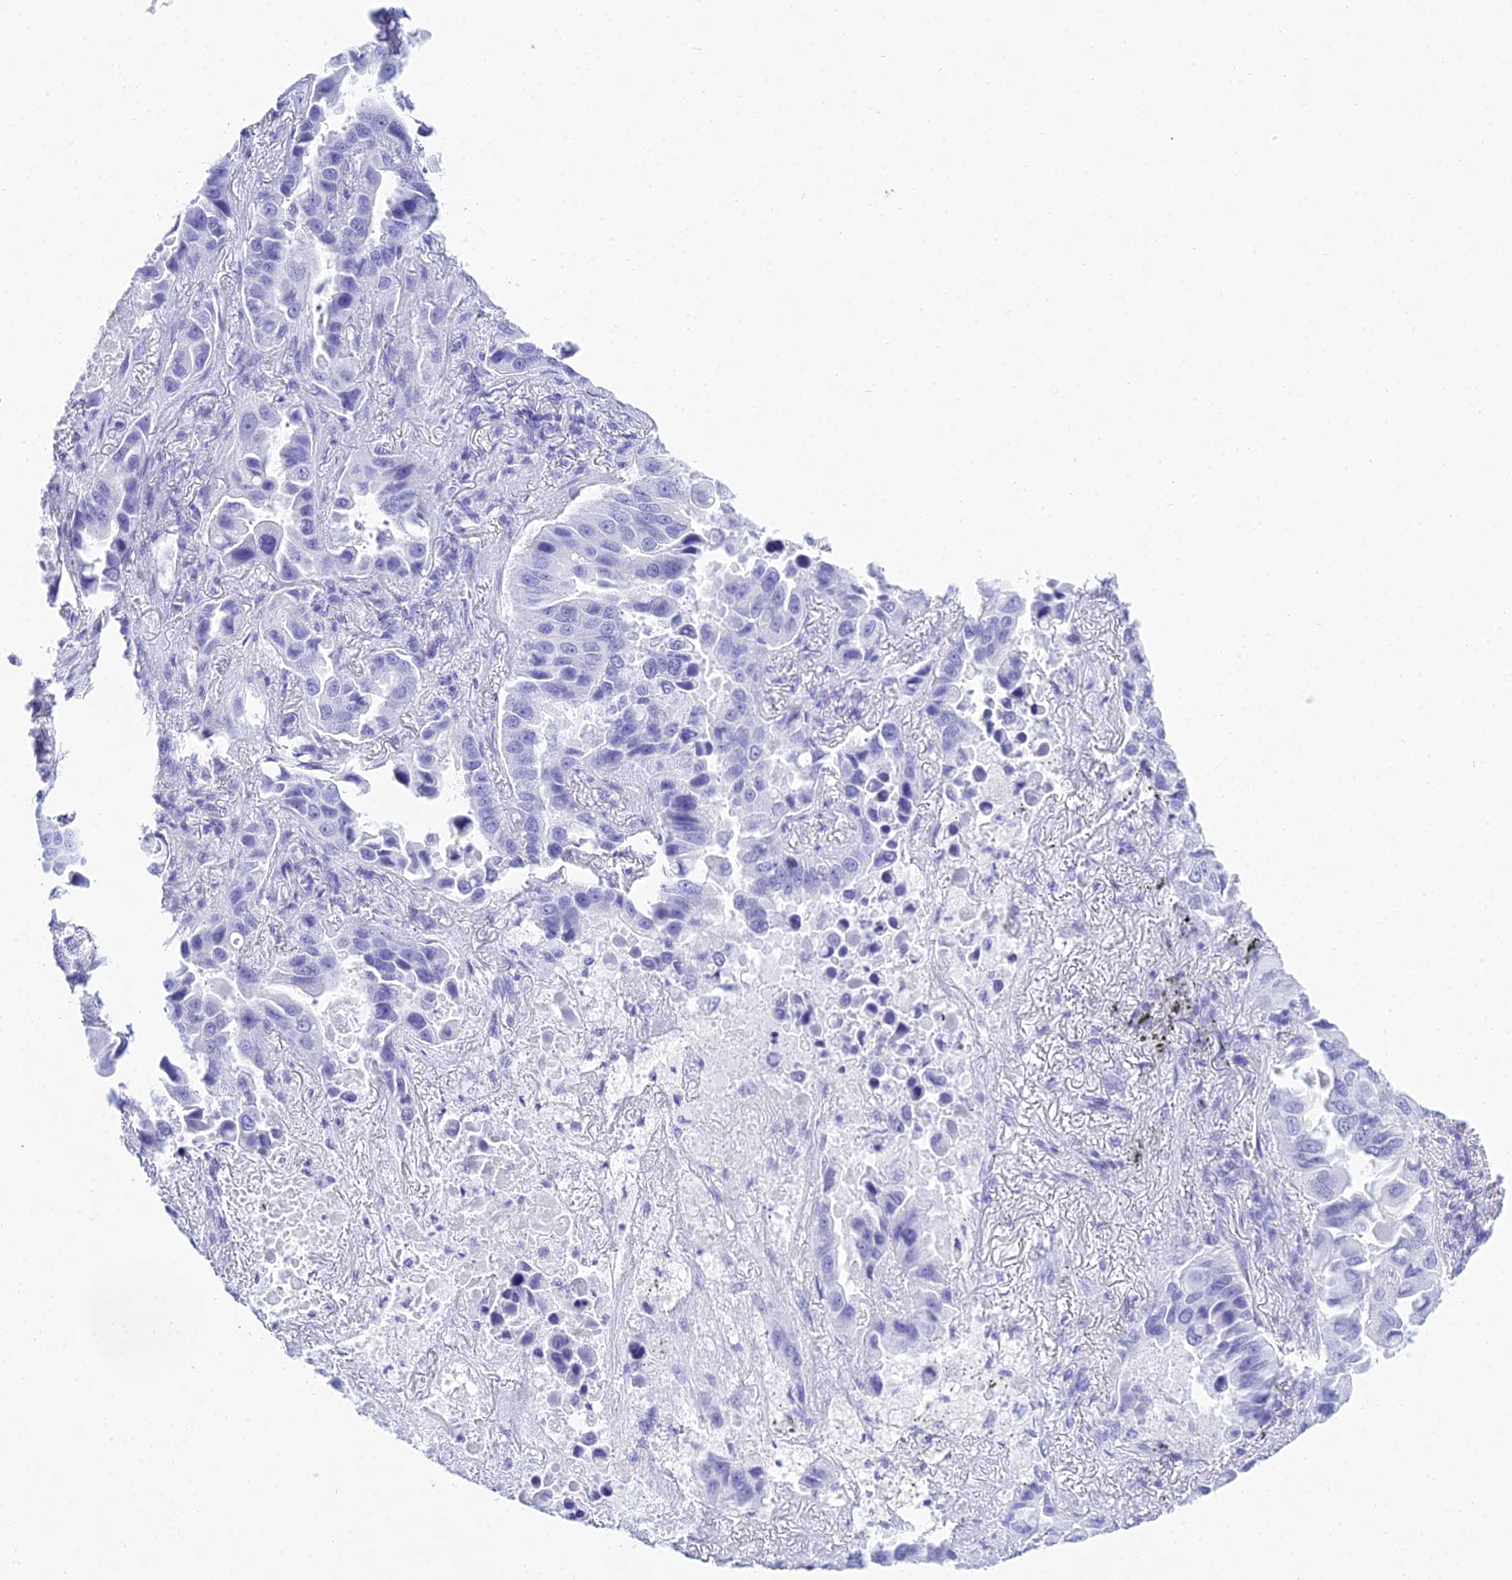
{"staining": {"intensity": "negative", "quantity": "none", "location": "none"}, "tissue": "lung cancer", "cell_type": "Tumor cells", "image_type": "cancer", "snomed": [{"axis": "morphology", "description": "Adenocarcinoma, NOS"}, {"axis": "topography", "description": "Lung"}], "caption": "The IHC photomicrograph has no significant positivity in tumor cells of lung cancer tissue.", "gene": "PATE4", "patient": {"sex": "male", "age": 64}}